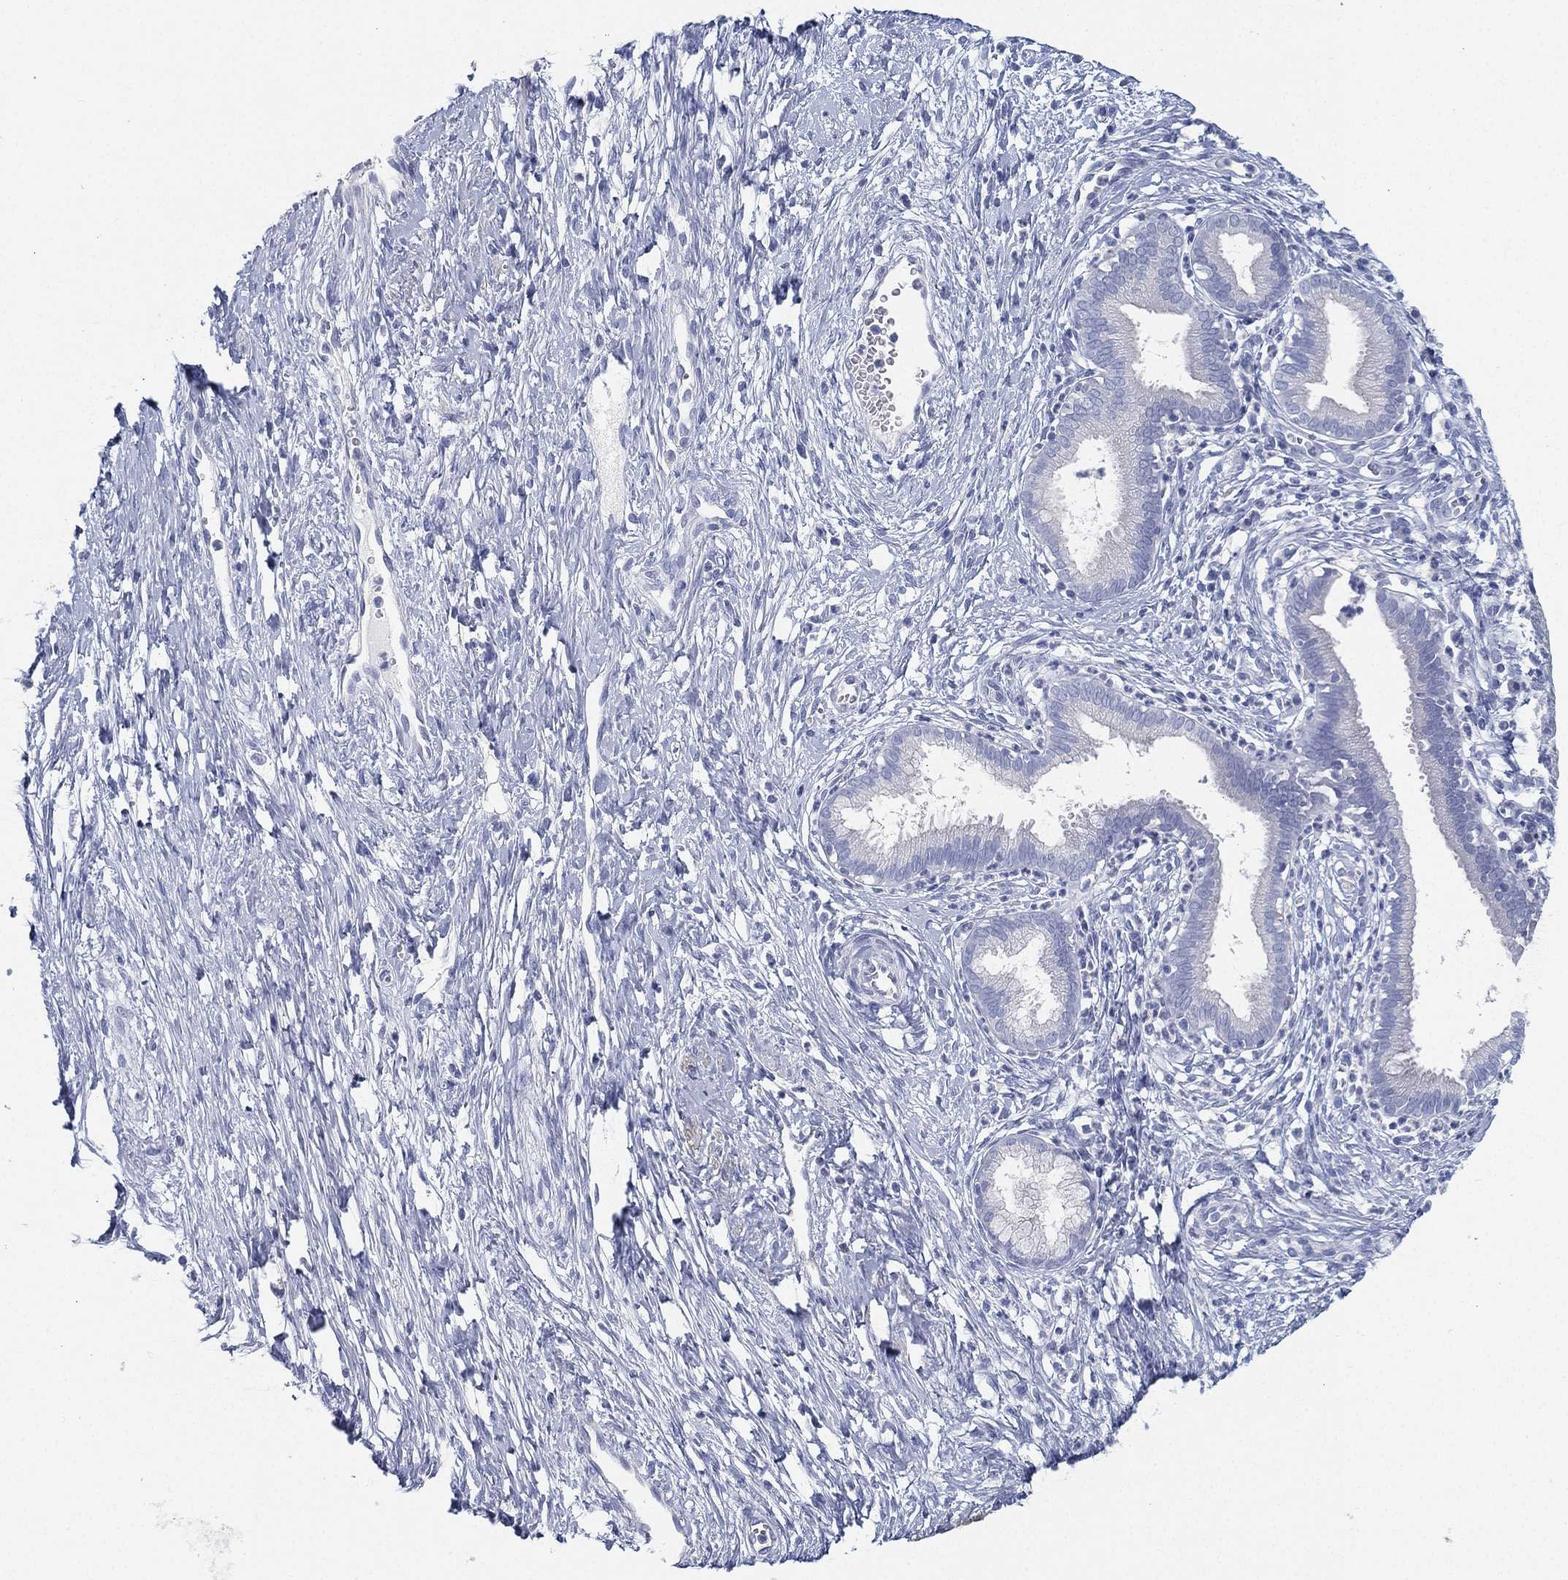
{"staining": {"intensity": "negative", "quantity": "none", "location": "none"}, "tissue": "cervical cancer", "cell_type": "Tumor cells", "image_type": "cancer", "snomed": [{"axis": "morphology", "description": "Squamous cell carcinoma, NOS"}, {"axis": "topography", "description": "Cervix"}], "caption": "An immunohistochemistry image of cervical cancer (squamous cell carcinoma) is shown. There is no staining in tumor cells of cervical cancer (squamous cell carcinoma). (Brightfield microscopy of DAB (3,3'-diaminobenzidine) IHC at high magnification).", "gene": "FAM187B", "patient": {"sex": "female", "age": 32}}